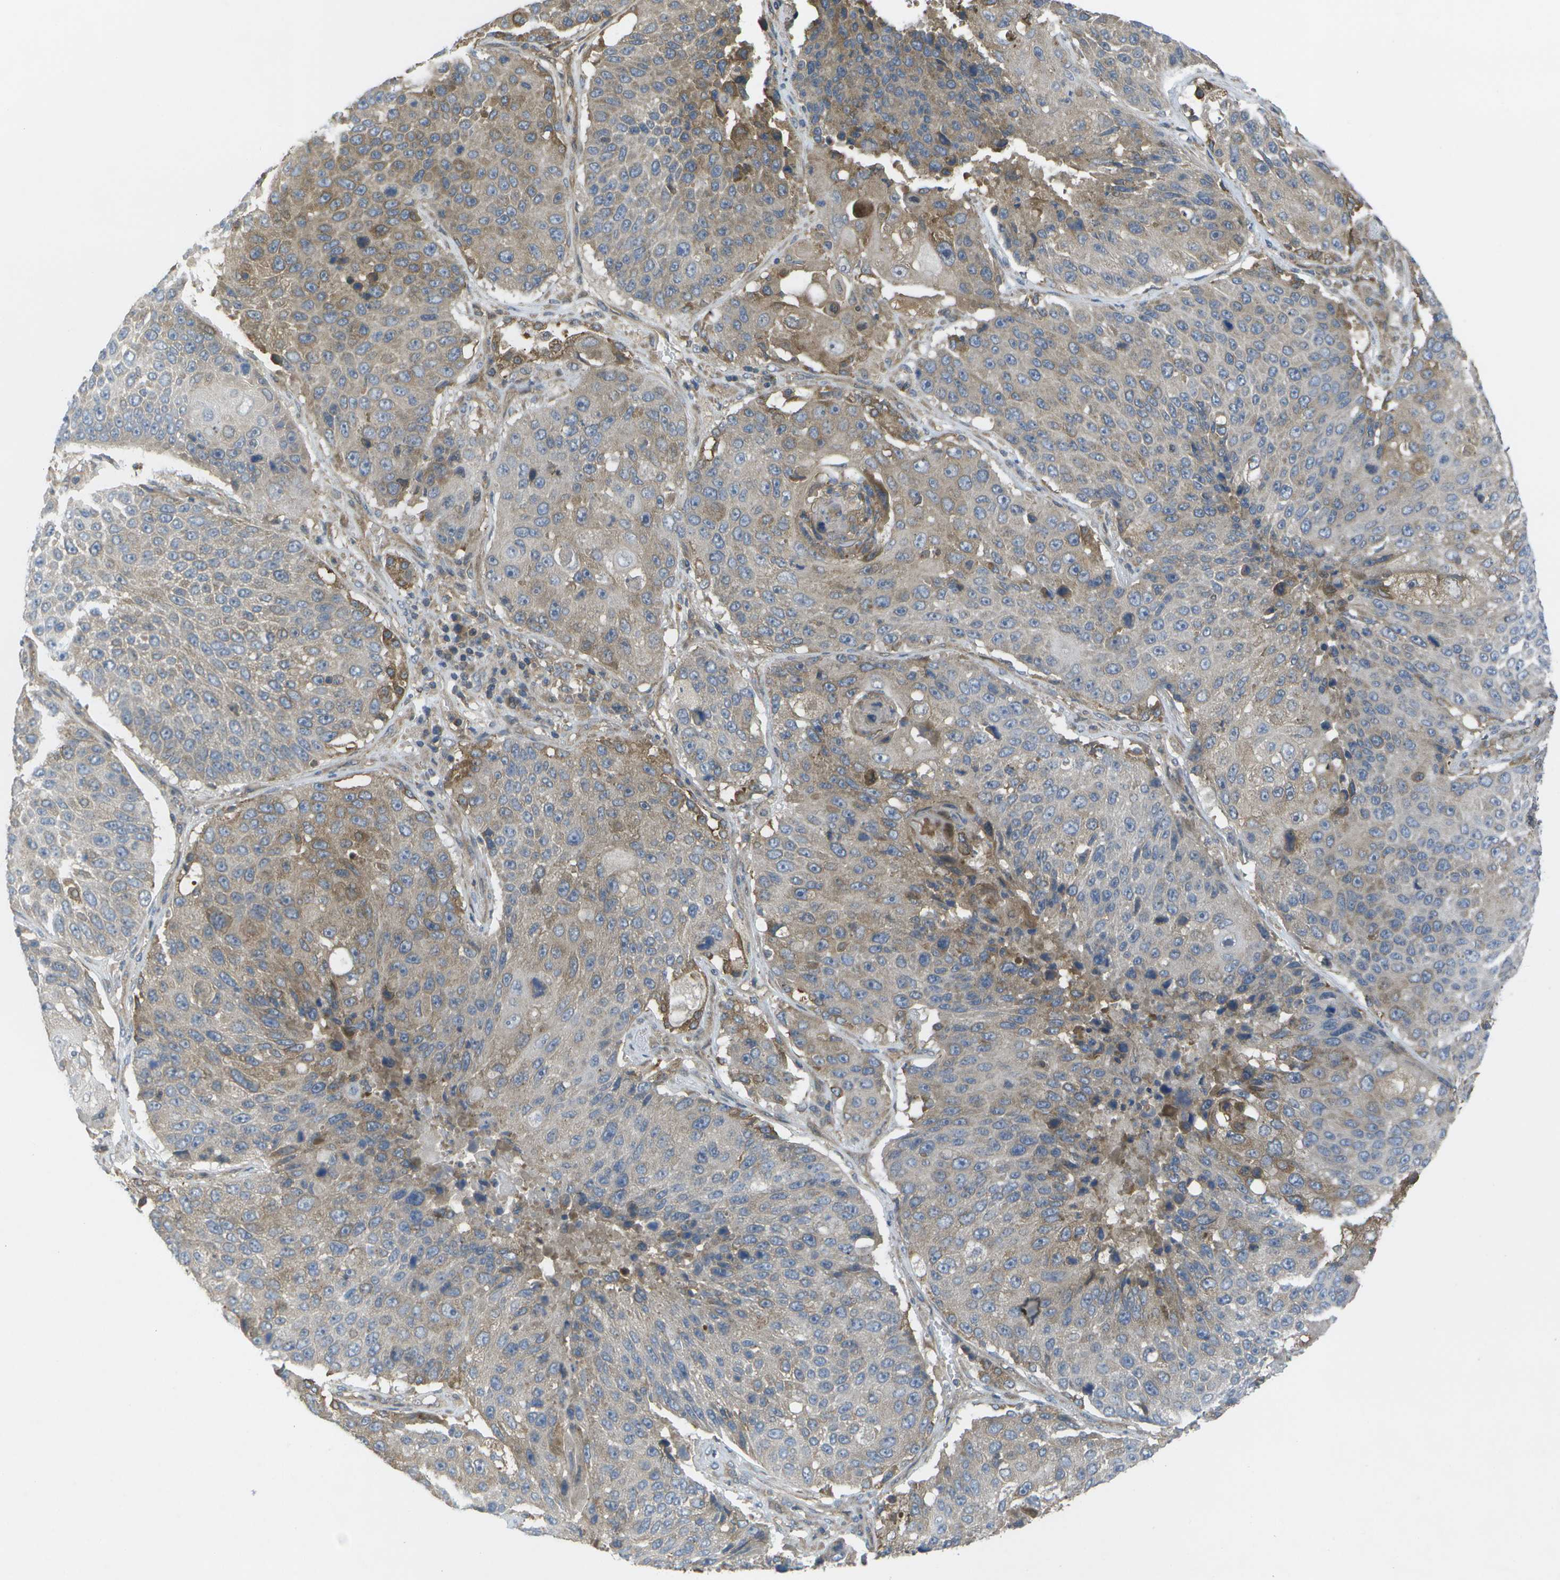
{"staining": {"intensity": "moderate", "quantity": "<25%", "location": "cytoplasmic/membranous"}, "tissue": "lung cancer", "cell_type": "Tumor cells", "image_type": "cancer", "snomed": [{"axis": "morphology", "description": "Squamous cell carcinoma, NOS"}, {"axis": "topography", "description": "Lung"}], "caption": "Lung squamous cell carcinoma stained with a brown dye shows moderate cytoplasmic/membranous positive positivity in about <25% of tumor cells.", "gene": "DPM3", "patient": {"sex": "male", "age": 61}}